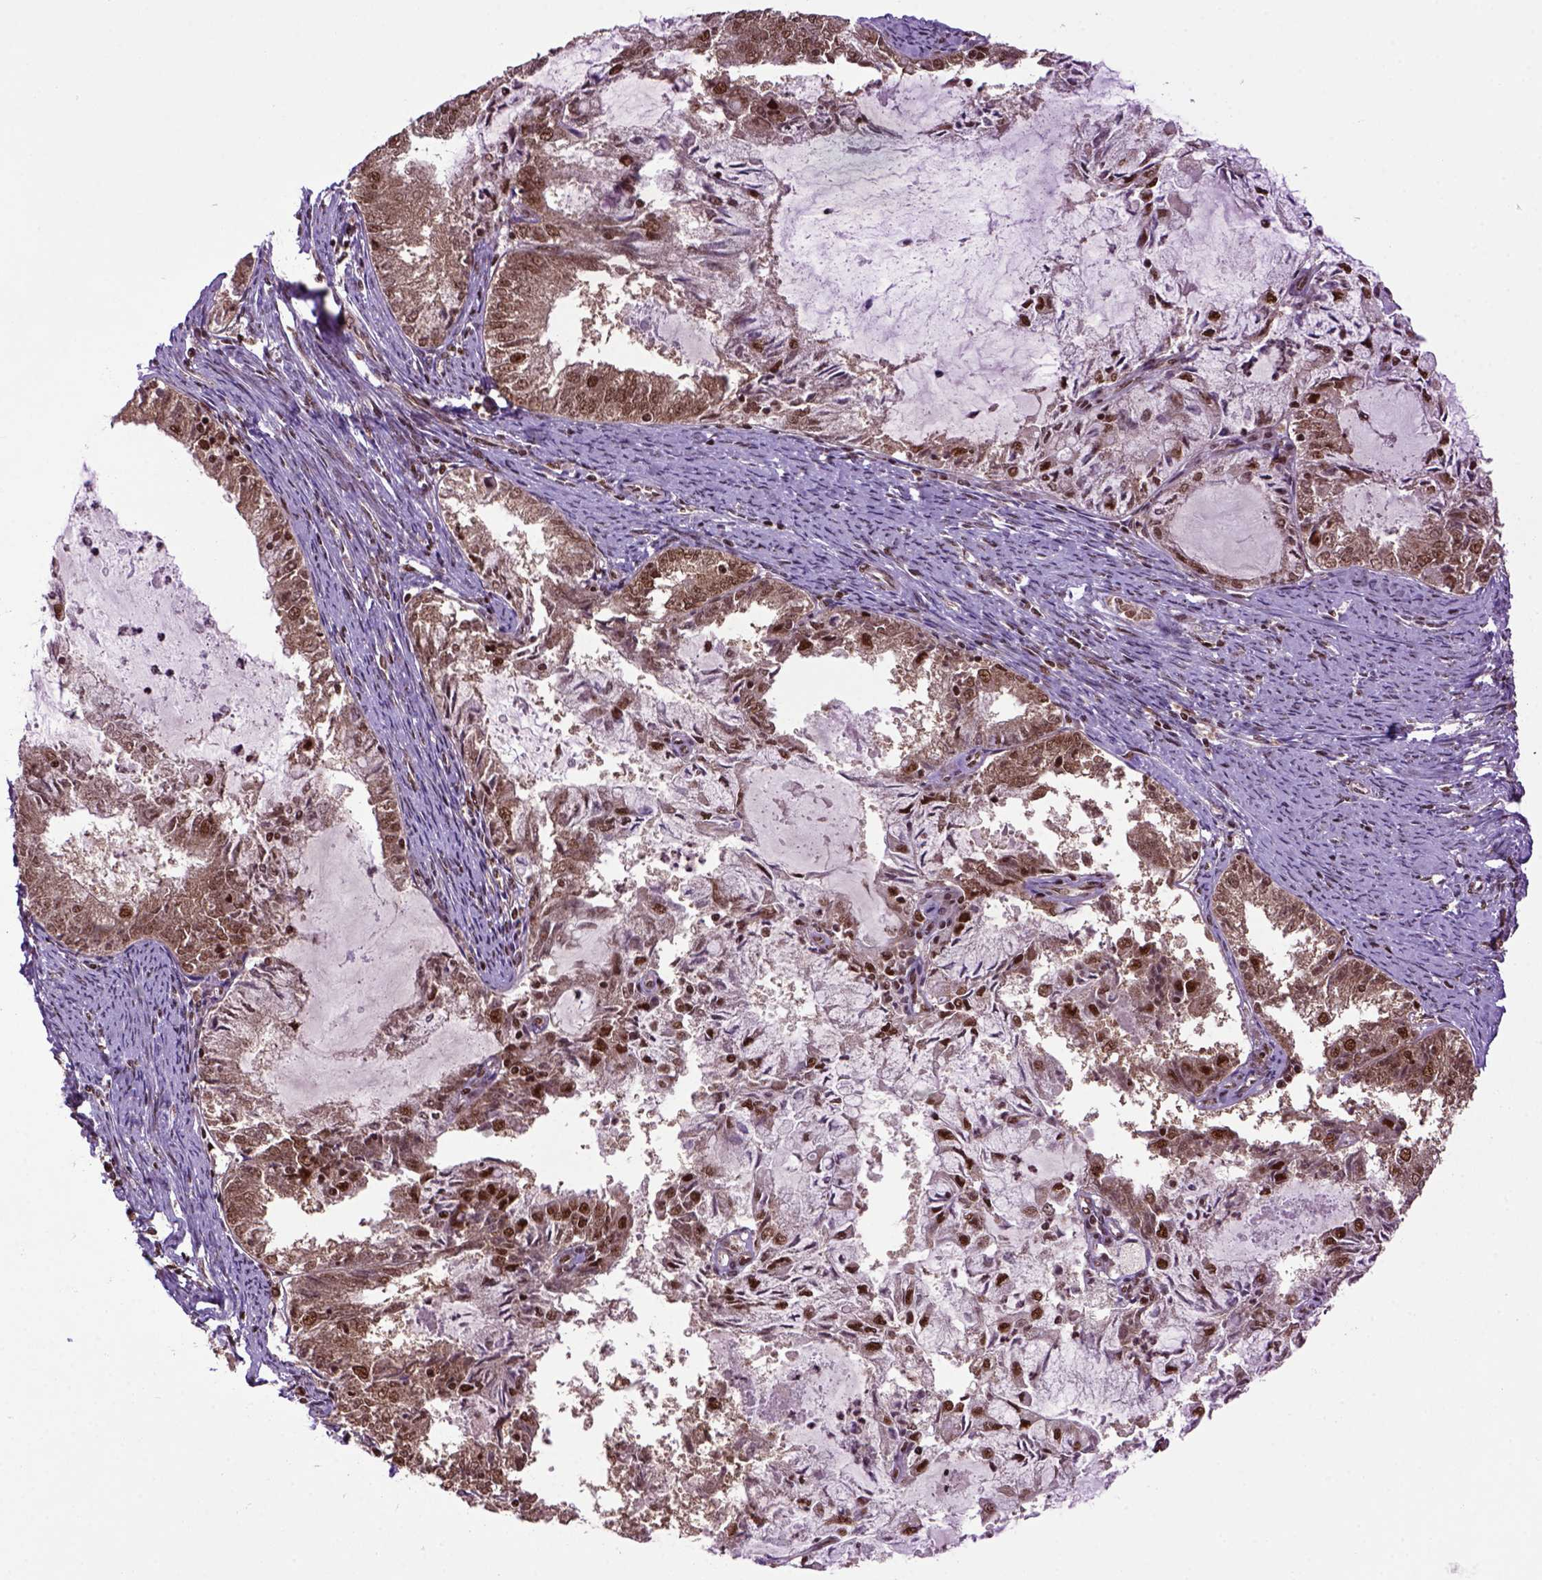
{"staining": {"intensity": "moderate", "quantity": ">75%", "location": "nuclear"}, "tissue": "endometrial cancer", "cell_type": "Tumor cells", "image_type": "cancer", "snomed": [{"axis": "morphology", "description": "Adenocarcinoma, NOS"}, {"axis": "topography", "description": "Endometrium"}], "caption": "Endometrial cancer (adenocarcinoma) stained for a protein (brown) displays moderate nuclear positive staining in about >75% of tumor cells.", "gene": "CELF1", "patient": {"sex": "female", "age": 57}}